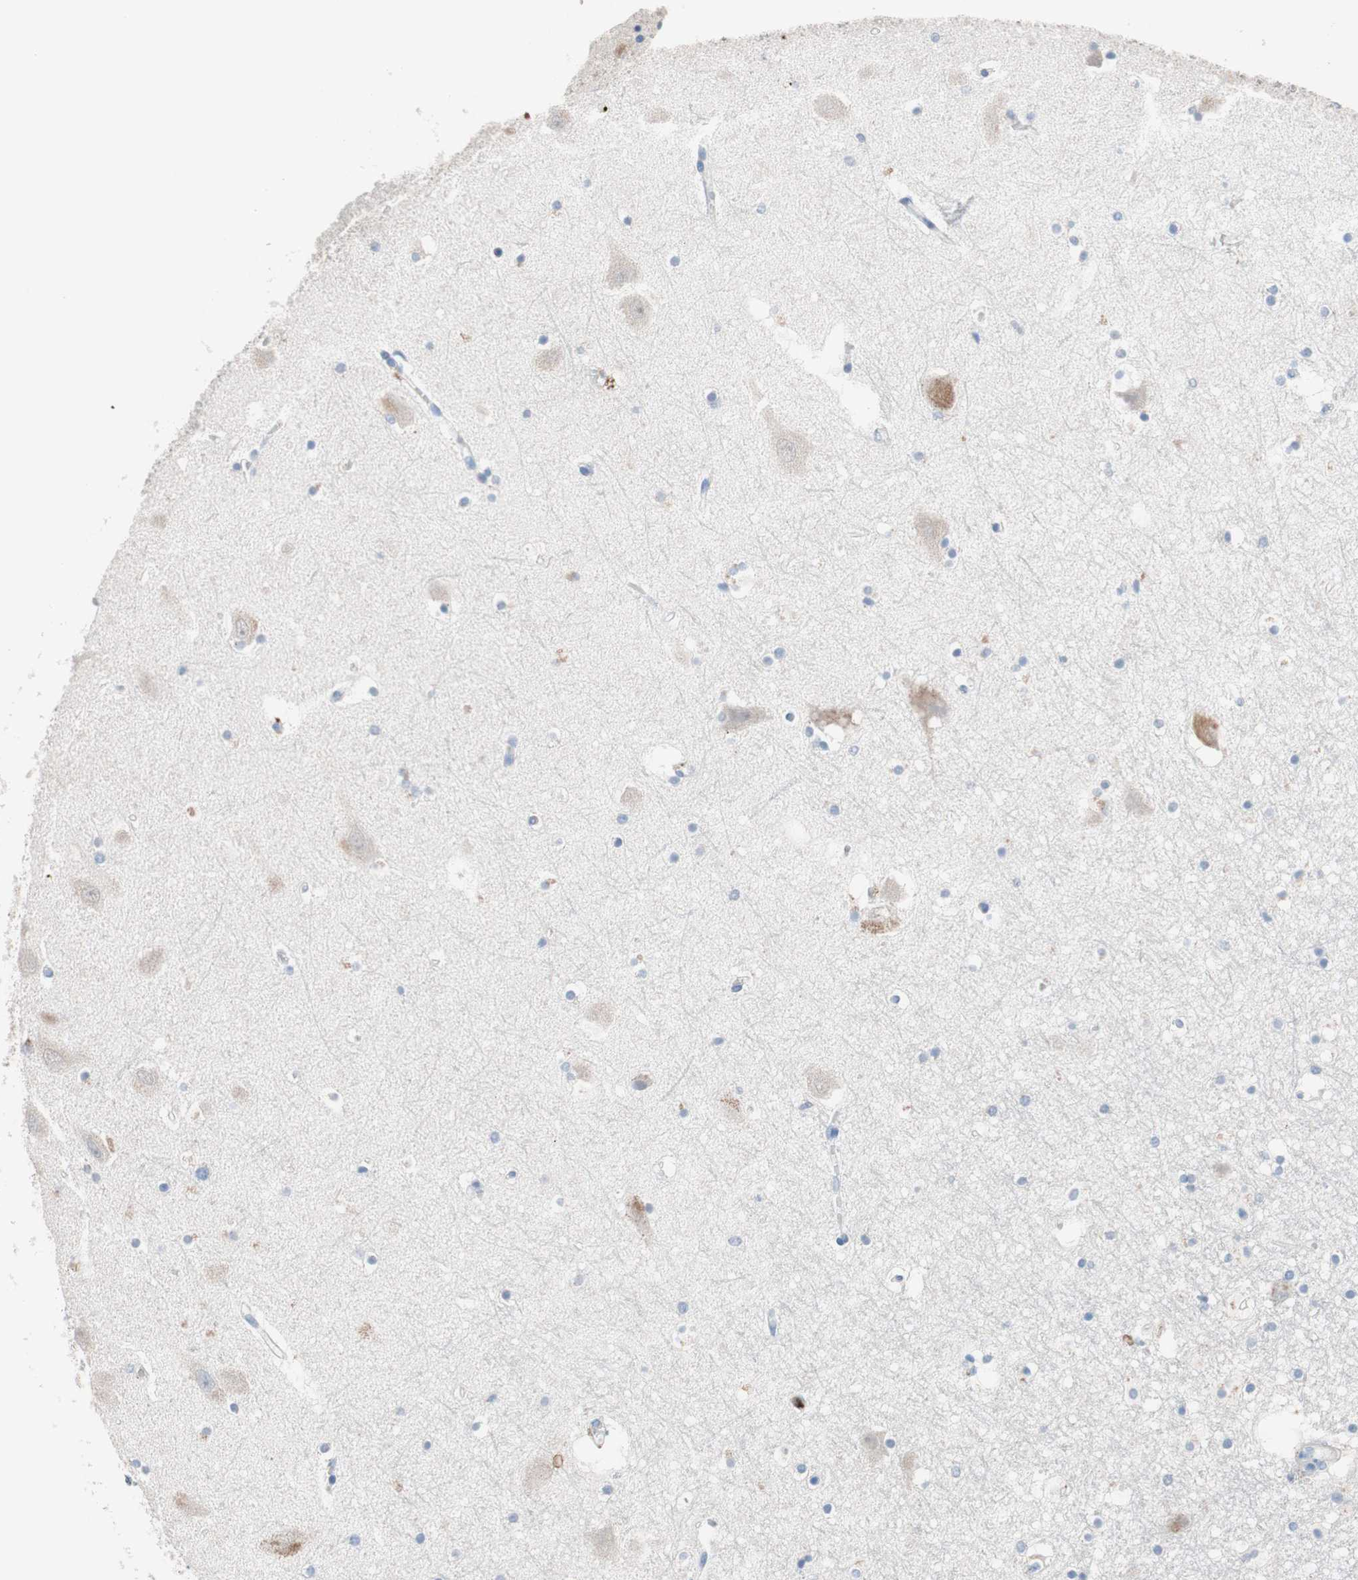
{"staining": {"intensity": "moderate", "quantity": "<25%", "location": "cytoplasmic/membranous"}, "tissue": "hippocampus", "cell_type": "Glial cells", "image_type": "normal", "snomed": [{"axis": "morphology", "description": "Normal tissue, NOS"}, {"axis": "topography", "description": "Hippocampus"}], "caption": "This is an image of immunohistochemistry staining of normal hippocampus, which shows moderate expression in the cytoplasmic/membranous of glial cells.", "gene": "CLEC4D", "patient": {"sex": "male", "age": 45}}